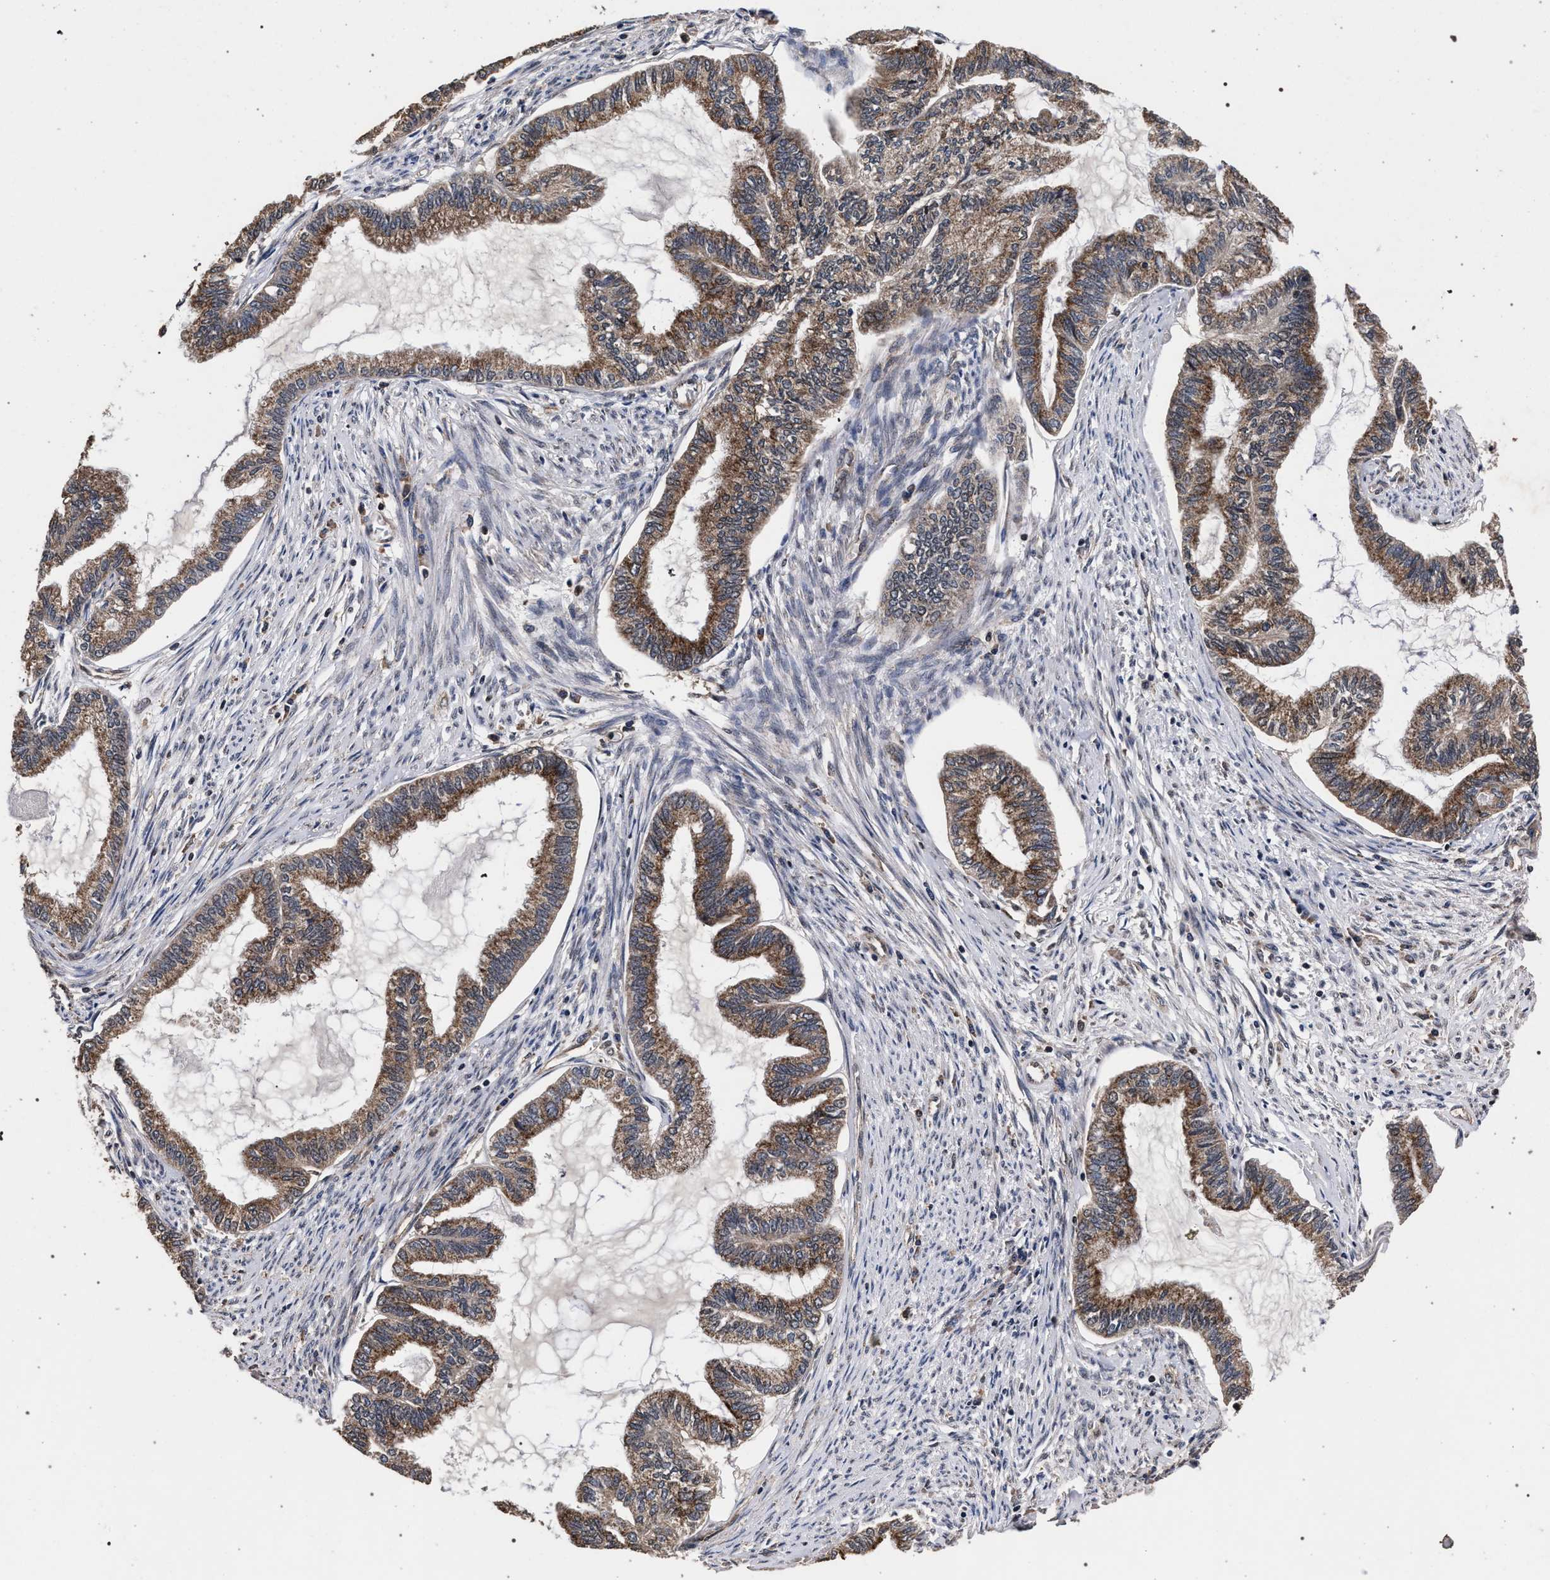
{"staining": {"intensity": "moderate", "quantity": ">75%", "location": "cytoplasmic/membranous"}, "tissue": "endometrial cancer", "cell_type": "Tumor cells", "image_type": "cancer", "snomed": [{"axis": "morphology", "description": "Adenocarcinoma, NOS"}, {"axis": "topography", "description": "Endometrium"}], "caption": "The immunohistochemical stain highlights moderate cytoplasmic/membranous positivity in tumor cells of endometrial adenocarcinoma tissue.", "gene": "ACOX1", "patient": {"sex": "female", "age": 86}}